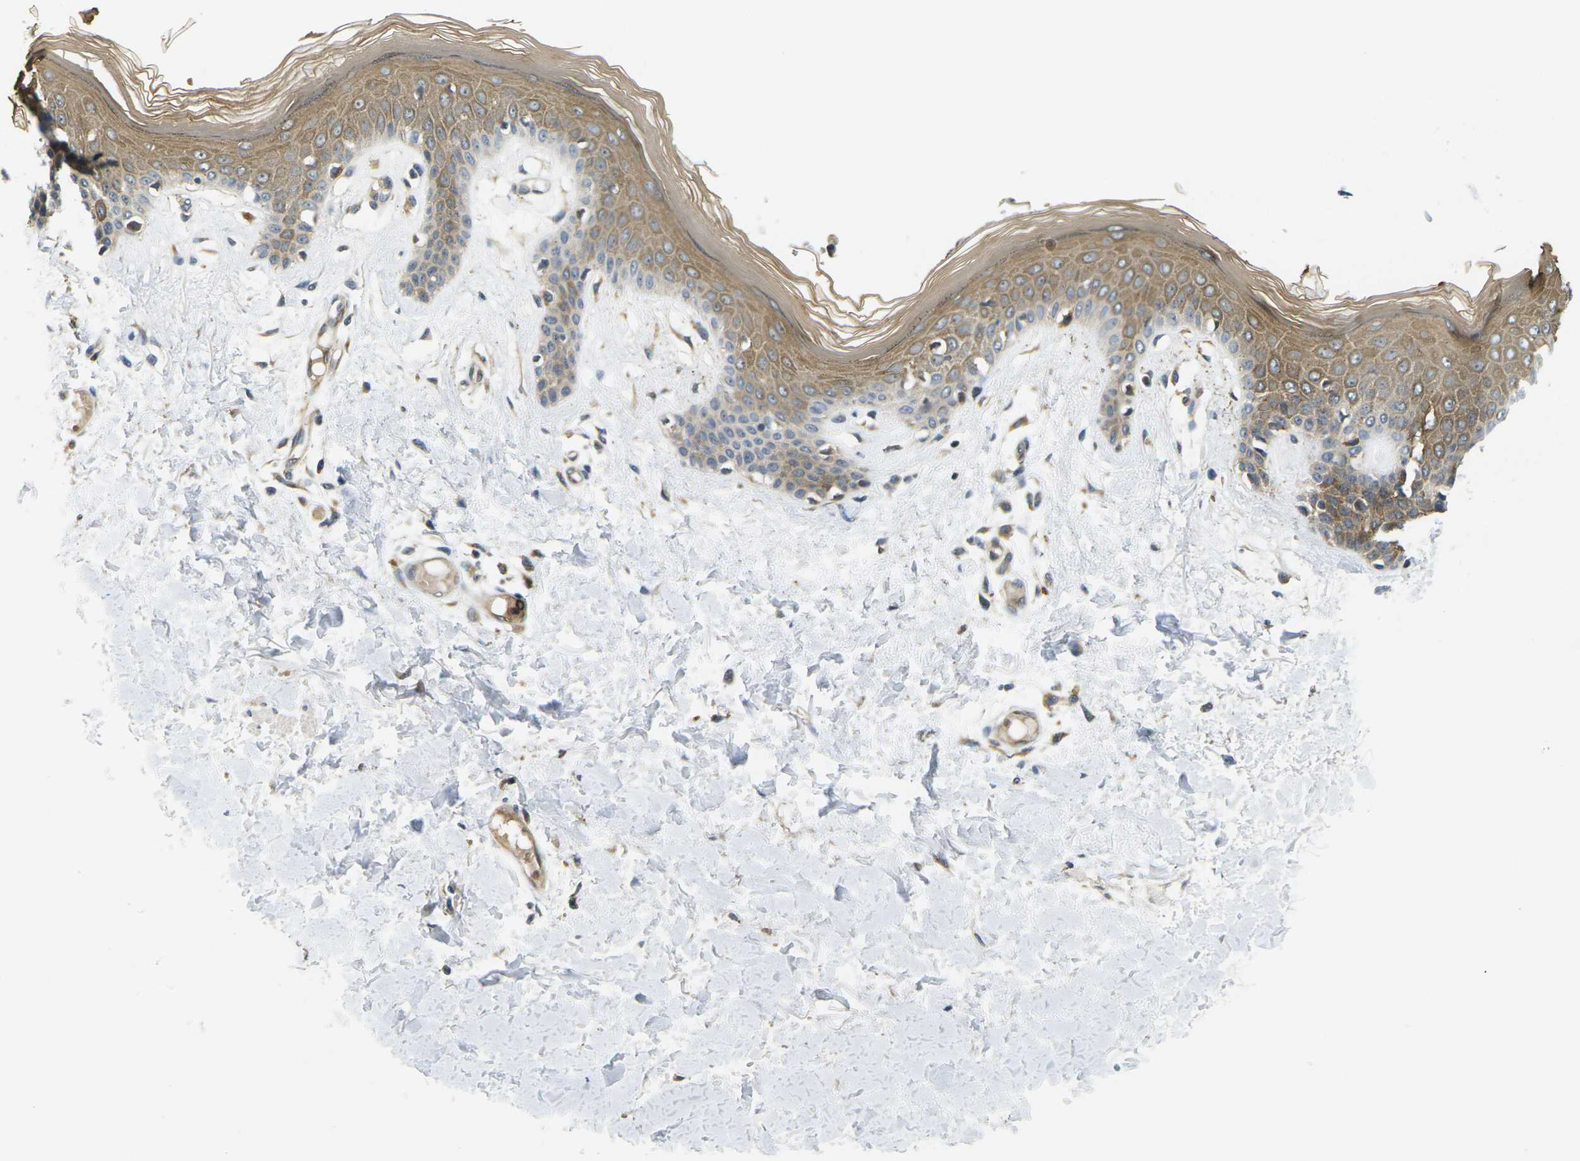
{"staining": {"intensity": "weak", "quantity": ">75%", "location": "cytoplasmic/membranous"}, "tissue": "skin", "cell_type": "Fibroblasts", "image_type": "normal", "snomed": [{"axis": "morphology", "description": "Normal tissue, NOS"}, {"axis": "topography", "description": "Skin"}], "caption": "Immunohistochemistry (IHC) micrograph of benign skin stained for a protein (brown), which shows low levels of weak cytoplasmic/membranous positivity in about >75% of fibroblasts.", "gene": "MINAR2", "patient": {"sex": "male", "age": 53}}